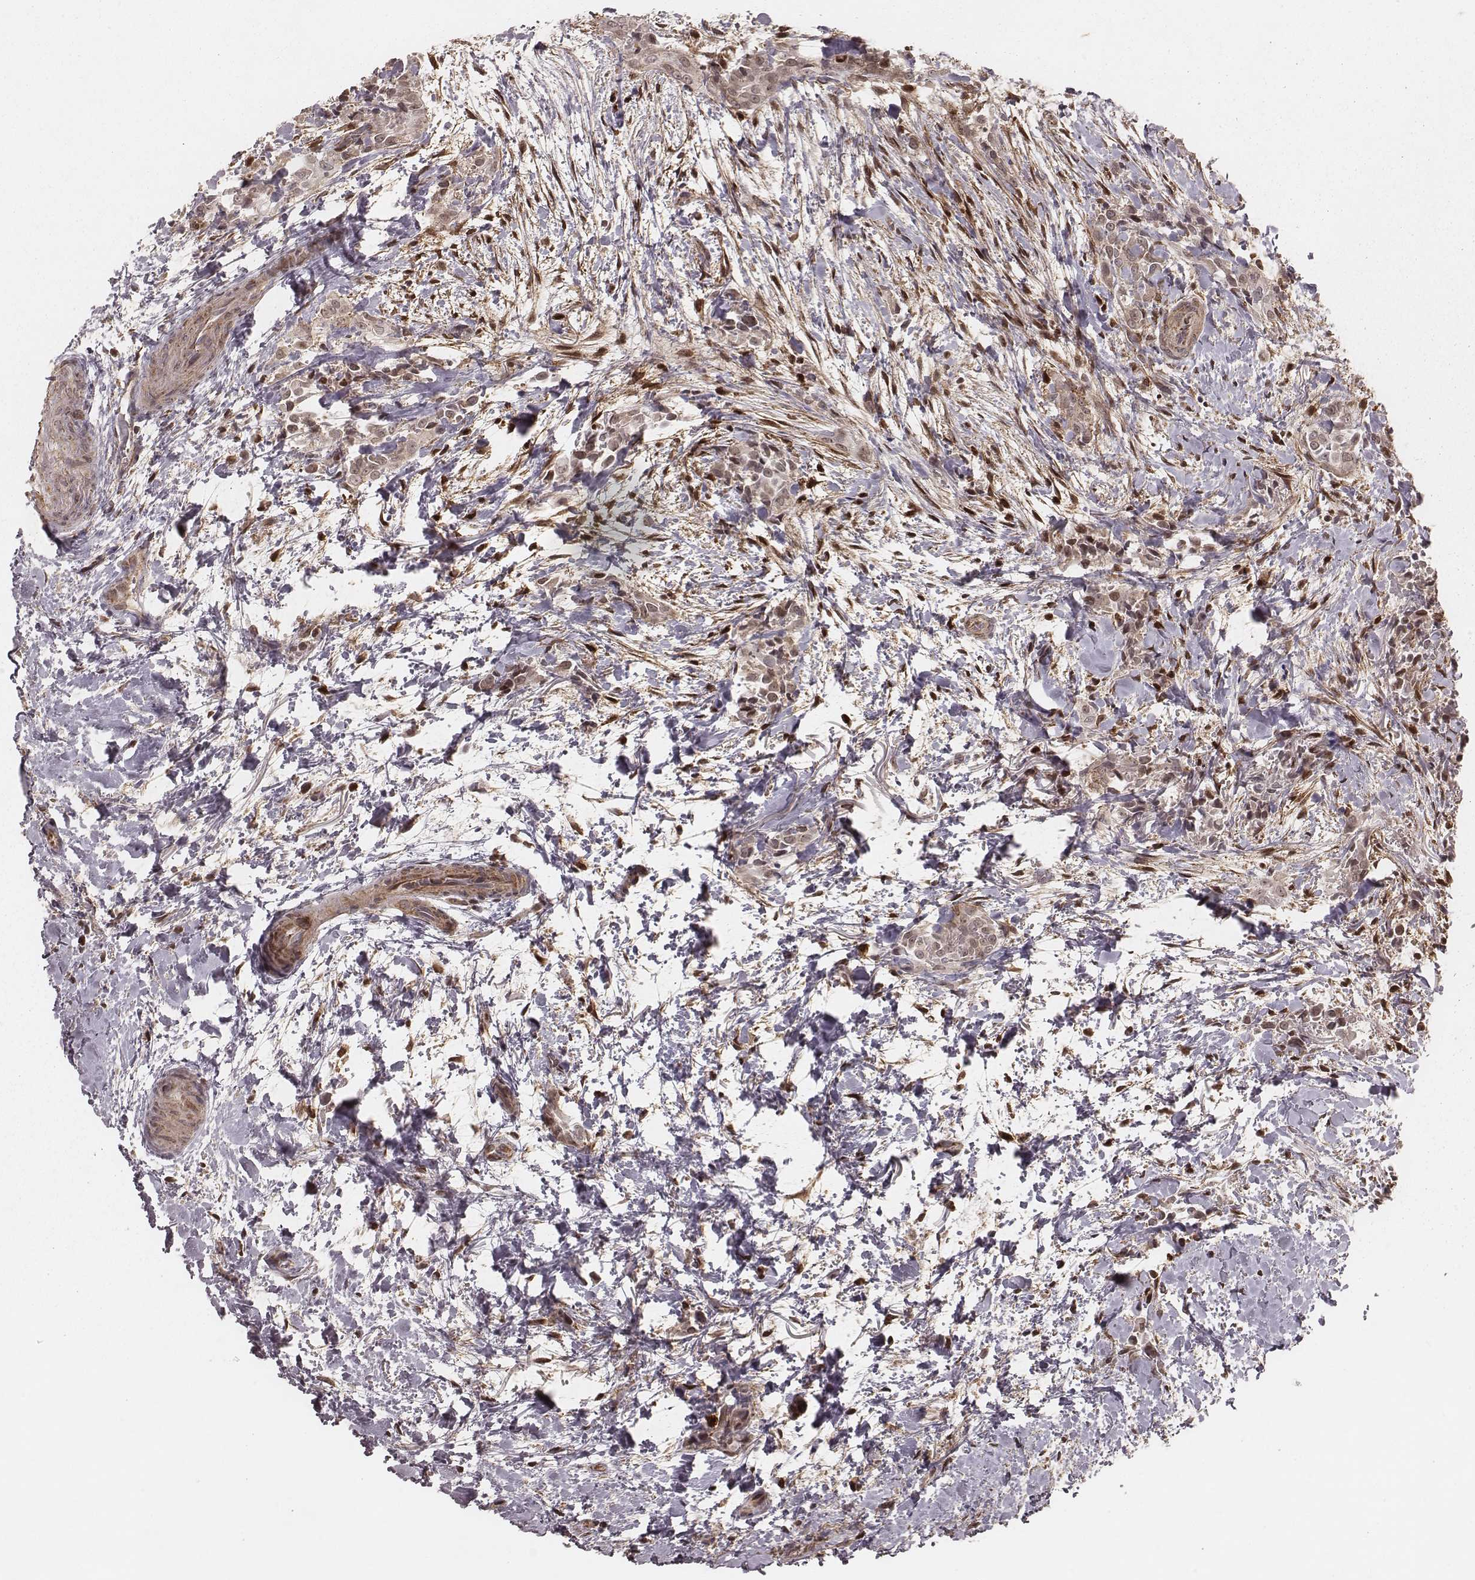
{"staining": {"intensity": "weak", "quantity": "<25%", "location": "cytoplasmic/membranous"}, "tissue": "thyroid cancer", "cell_type": "Tumor cells", "image_type": "cancer", "snomed": [{"axis": "morphology", "description": "Papillary adenocarcinoma, NOS"}, {"axis": "topography", "description": "Thyroid gland"}], "caption": "The micrograph displays no staining of tumor cells in thyroid cancer (papillary adenocarcinoma). (DAB immunohistochemistry (IHC) visualized using brightfield microscopy, high magnification).", "gene": "NDUFA7", "patient": {"sex": "male", "age": 61}}